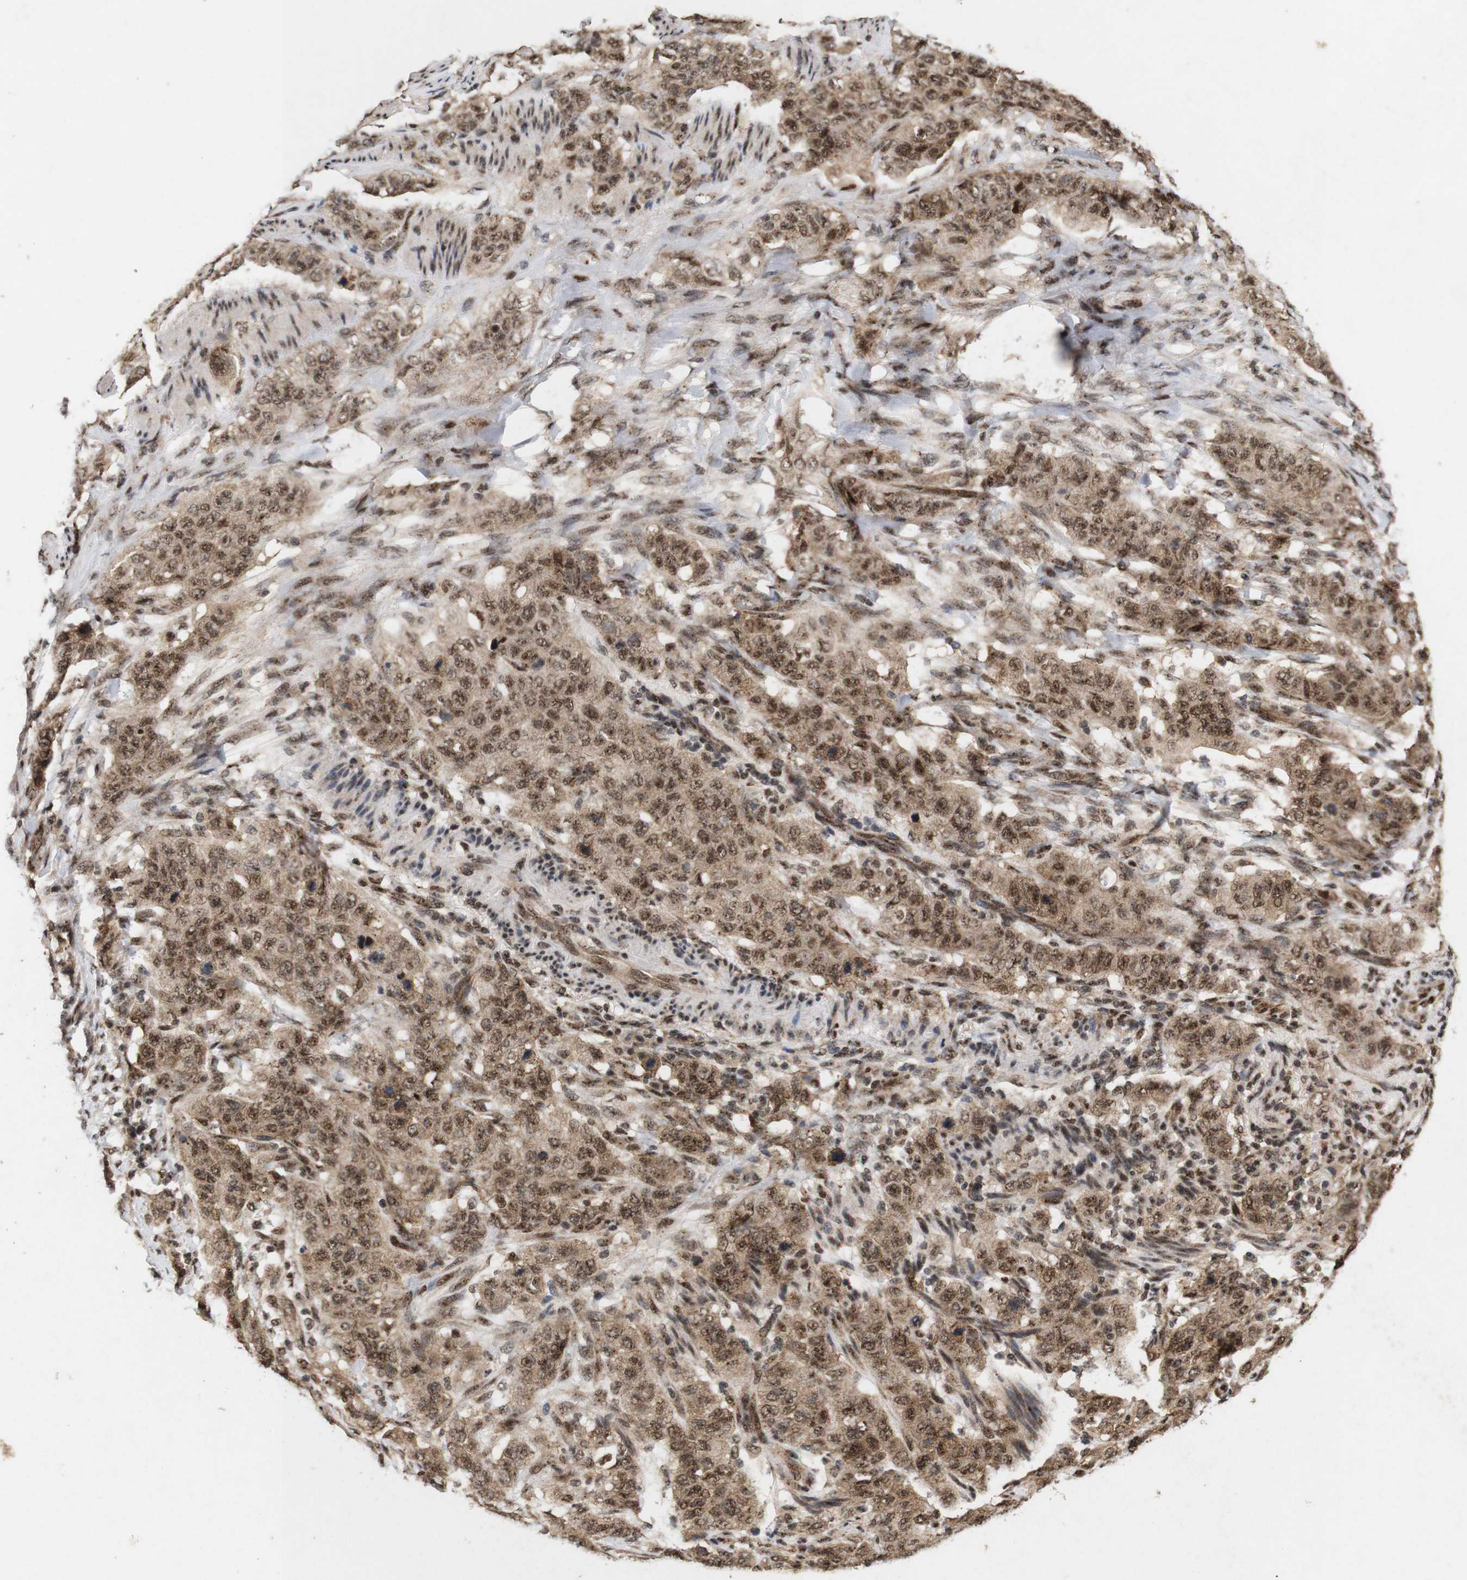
{"staining": {"intensity": "moderate", "quantity": ">75%", "location": "cytoplasmic/membranous,nuclear"}, "tissue": "stomach cancer", "cell_type": "Tumor cells", "image_type": "cancer", "snomed": [{"axis": "morphology", "description": "Adenocarcinoma, NOS"}, {"axis": "topography", "description": "Stomach"}], "caption": "A high-resolution photomicrograph shows immunohistochemistry staining of adenocarcinoma (stomach), which demonstrates moderate cytoplasmic/membranous and nuclear staining in approximately >75% of tumor cells.", "gene": "PYM1", "patient": {"sex": "male", "age": 48}}